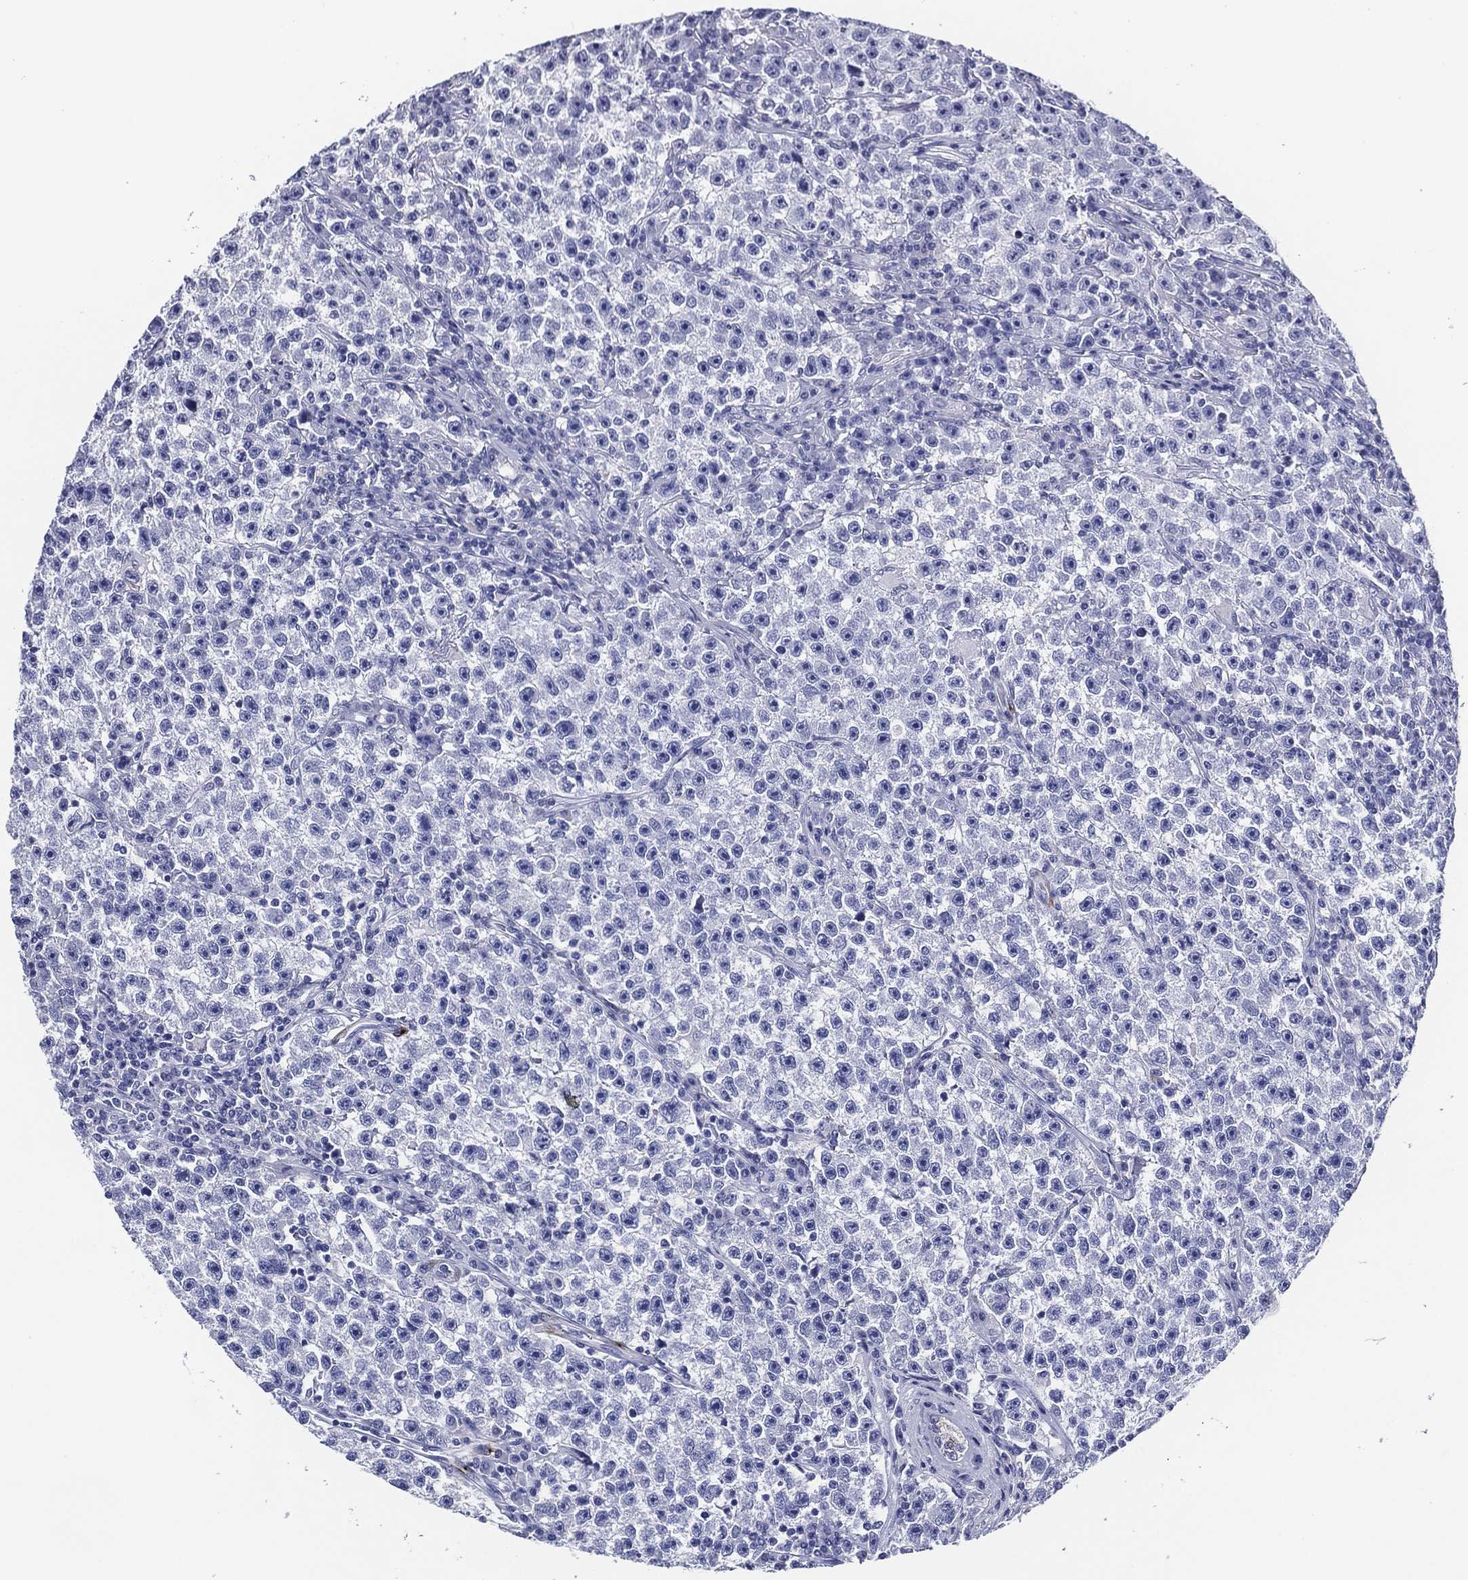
{"staining": {"intensity": "negative", "quantity": "none", "location": "none"}, "tissue": "testis cancer", "cell_type": "Tumor cells", "image_type": "cancer", "snomed": [{"axis": "morphology", "description": "Seminoma, NOS"}, {"axis": "topography", "description": "Testis"}], "caption": "DAB immunohistochemical staining of human testis cancer demonstrates no significant positivity in tumor cells. (DAB immunohistochemistry (IHC), high magnification).", "gene": "ACE2", "patient": {"sex": "male", "age": 22}}